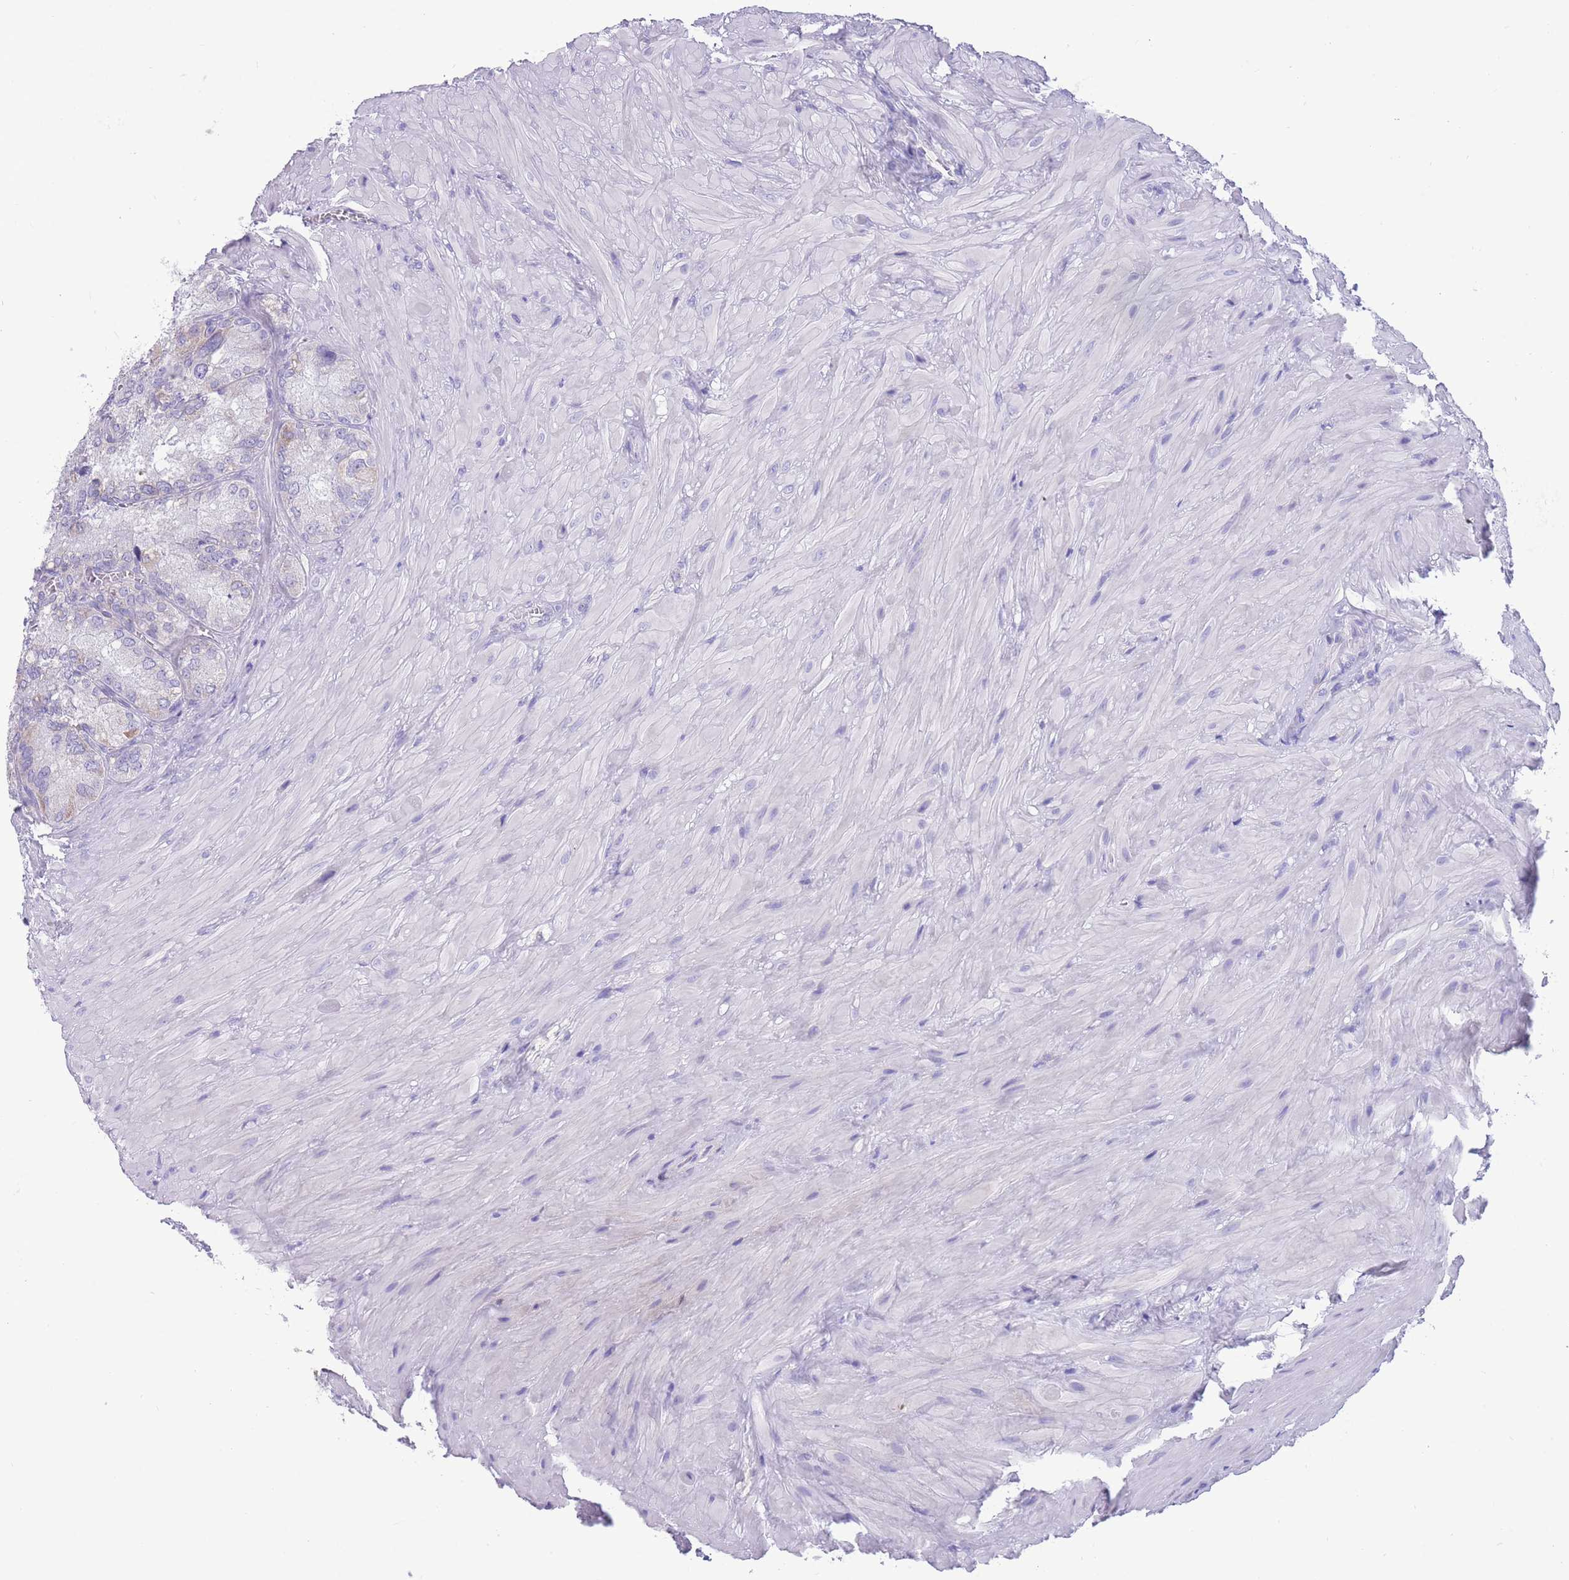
{"staining": {"intensity": "negative", "quantity": "none", "location": "none"}, "tissue": "seminal vesicle", "cell_type": "Glandular cells", "image_type": "normal", "snomed": [{"axis": "morphology", "description": "Normal tissue, NOS"}, {"axis": "topography", "description": "Seminal veicle"}], "caption": "DAB immunohistochemical staining of normal seminal vesicle reveals no significant positivity in glandular cells.", "gene": "INTS2", "patient": {"sex": "male", "age": 62}}